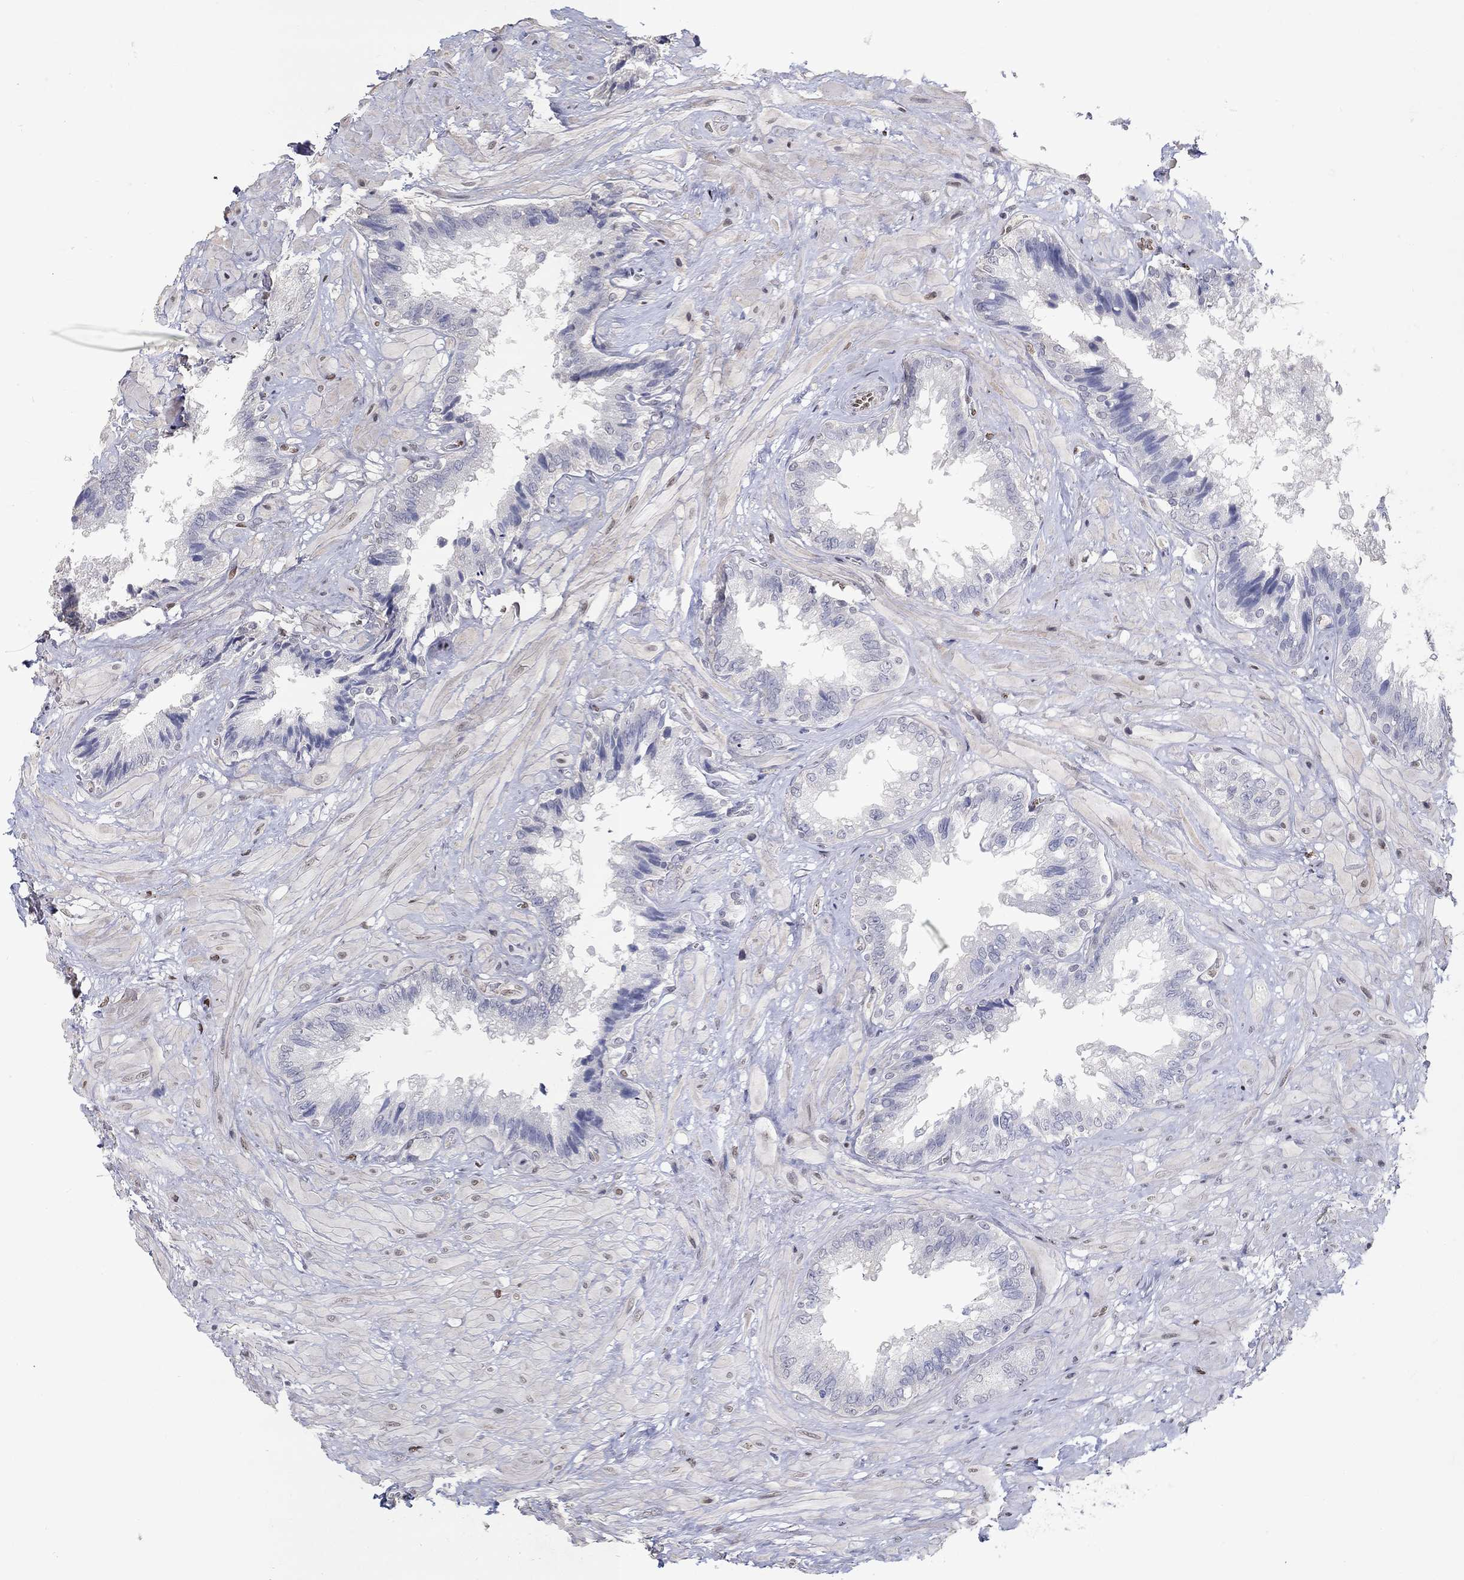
{"staining": {"intensity": "negative", "quantity": "none", "location": "none"}, "tissue": "seminal vesicle", "cell_type": "Glandular cells", "image_type": "normal", "snomed": [{"axis": "morphology", "description": "Normal tissue, NOS"}, {"axis": "topography", "description": "Seminal veicle"}], "caption": "Protein analysis of normal seminal vesicle shows no significant staining in glandular cells.", "gene": "FGF2", "patient": {"sex": "male", "age": 67}}